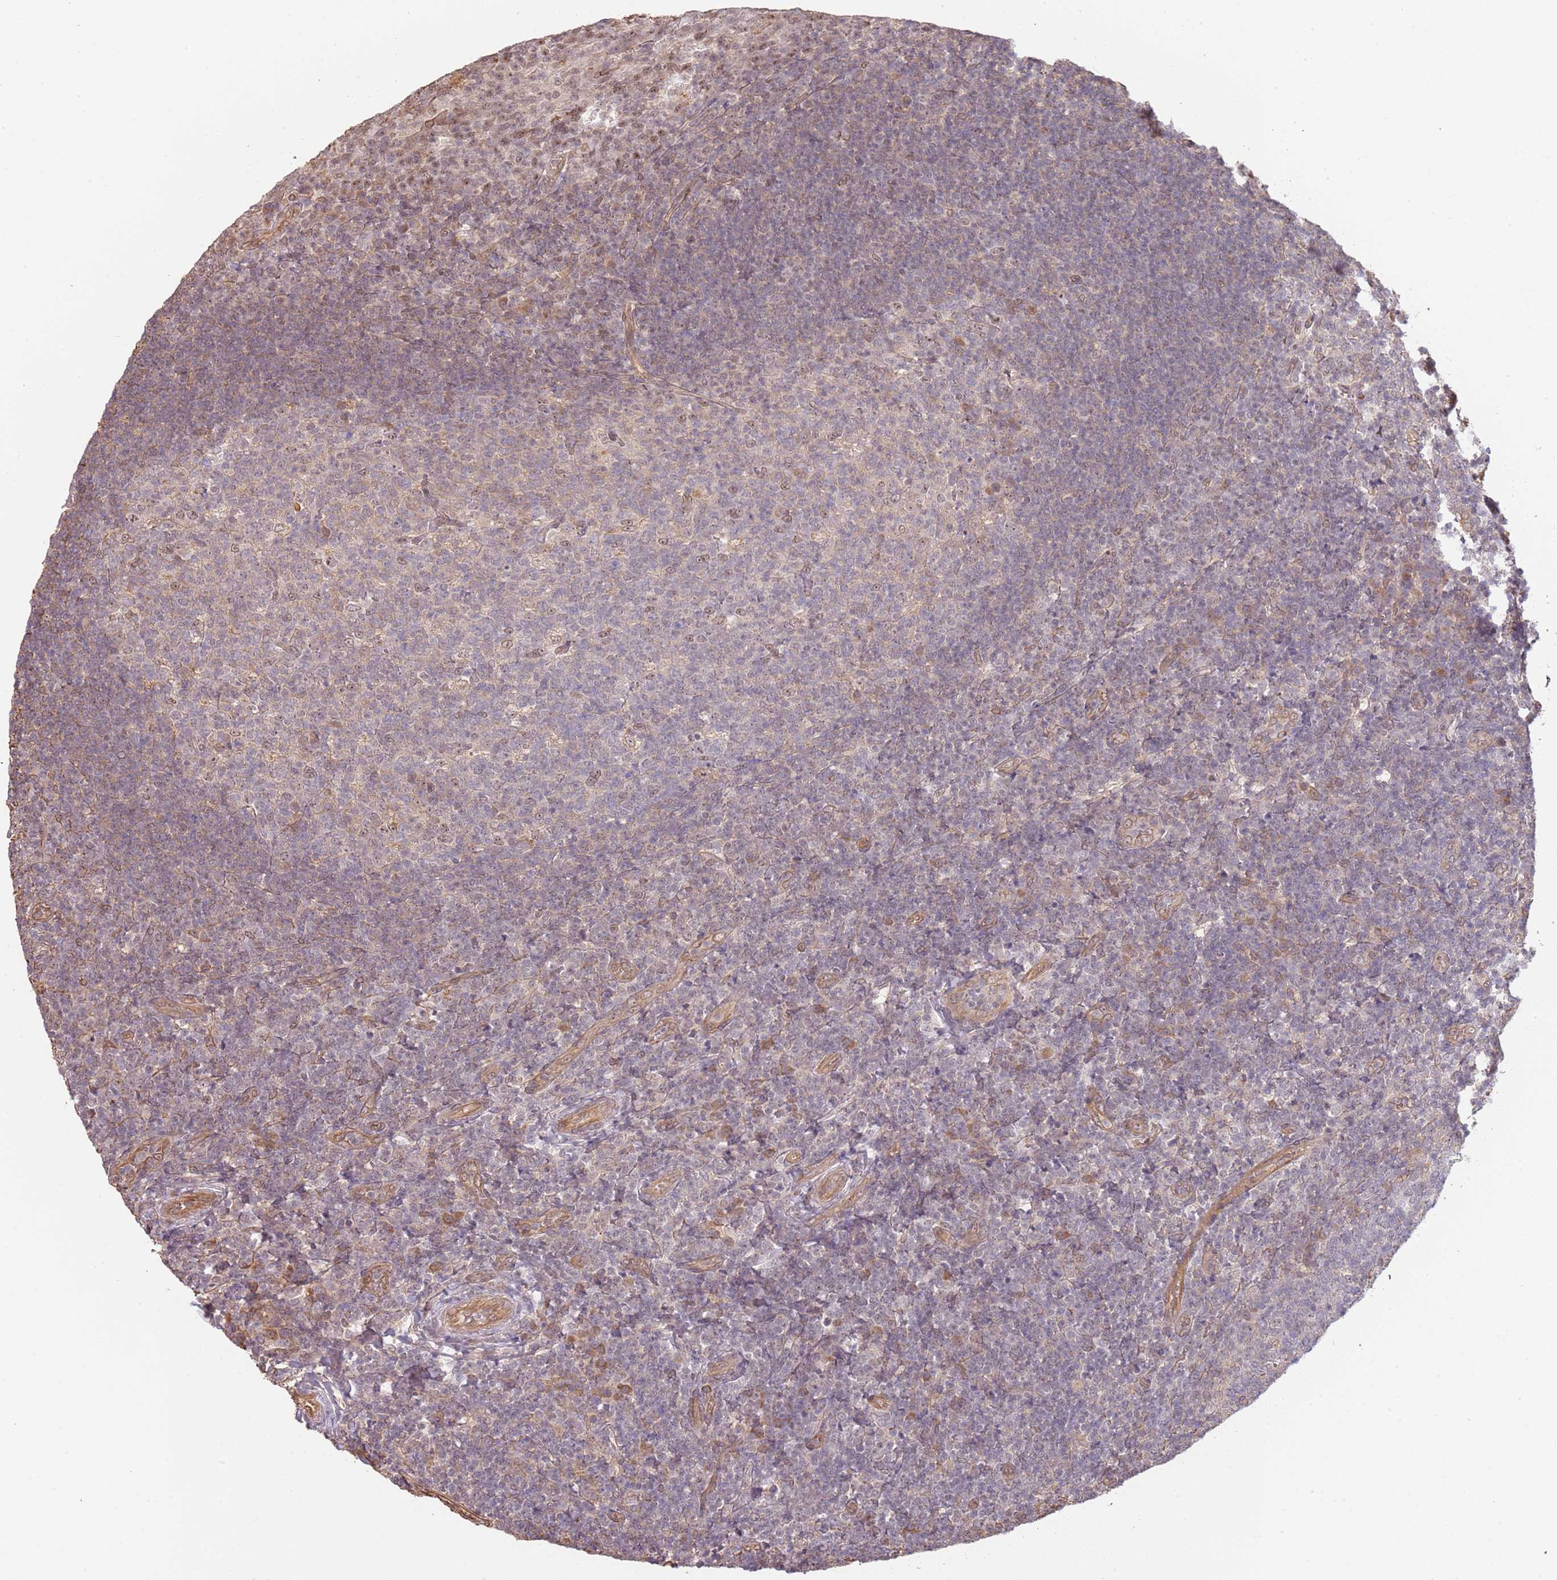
{"staining": {"intensity": "negative", "quantity": "none", "location": "none"}, "tissue": "tonsil", "cell_type": "Germinal center cells", "image_type": "normal", "snomed": [{"axis": "morphology", "description": "Normal tissue, NOS"}, {"axis": "topography", "description": "Tonsil"}], "caption": "Tonsil stained for a protein using immunohistochemistry demonstrates no staining germinal center cells.", "gene": "SURF2", "patient": {"sex": "female", "age": 10}}